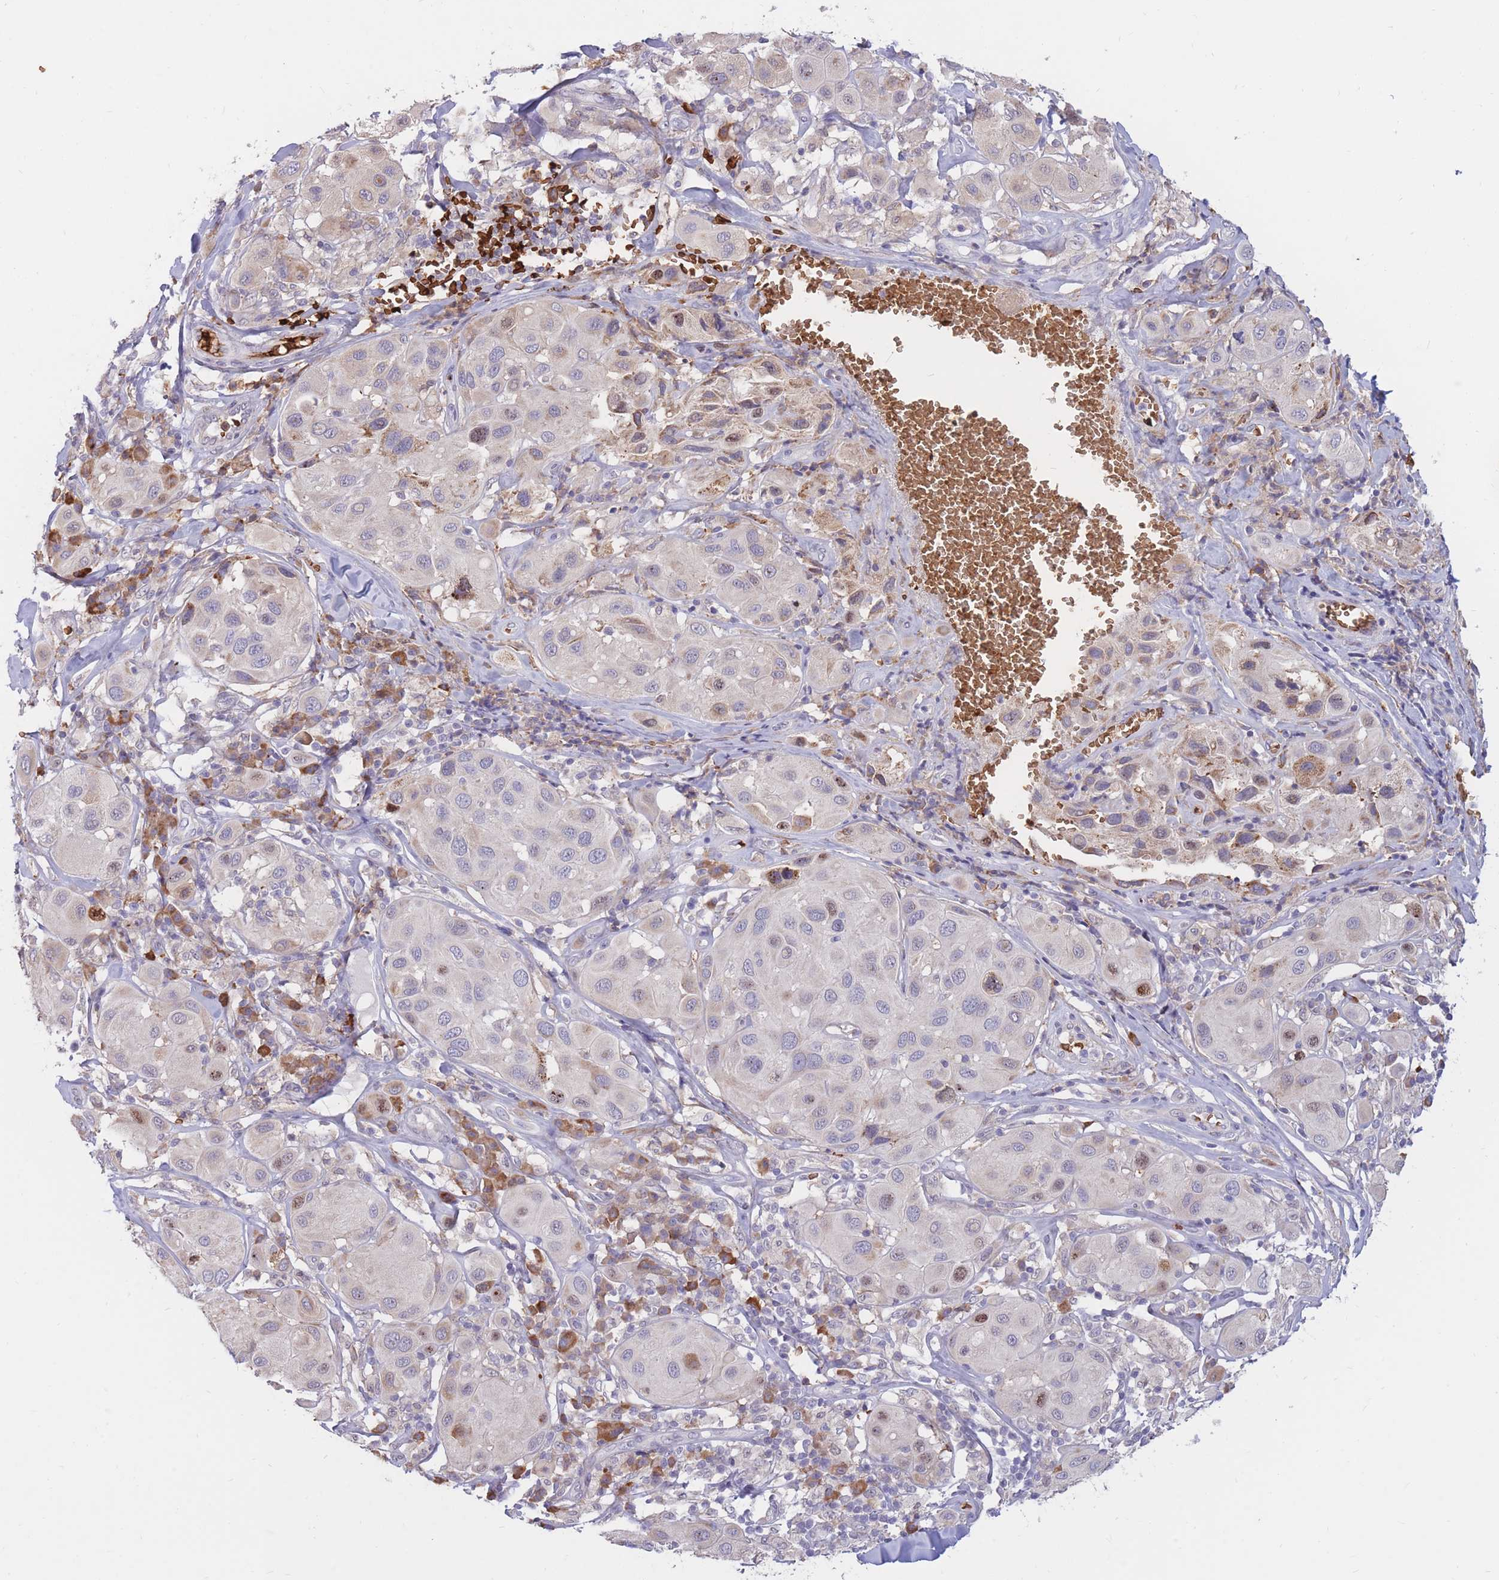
{"staining": {"intensity": "negative", "quantity": "none", "location": "none"}, "tissue": "melanoma", "cell_type": "Tumor cells", "image_type": "cancer", "snomed": [{"axis": "morphology", "description": "Malignant melanoma, Metastatic site"}, {"axis": "topography", "description": "Skin"}], "caption": "A high-resolution histopathology image shows immunohistochemistry (IHC) staining of melanoma, which reveals no significant staining in tumor cells.", "gene": "ATP10D", "patient": {"sex": "male", "age": 41}}